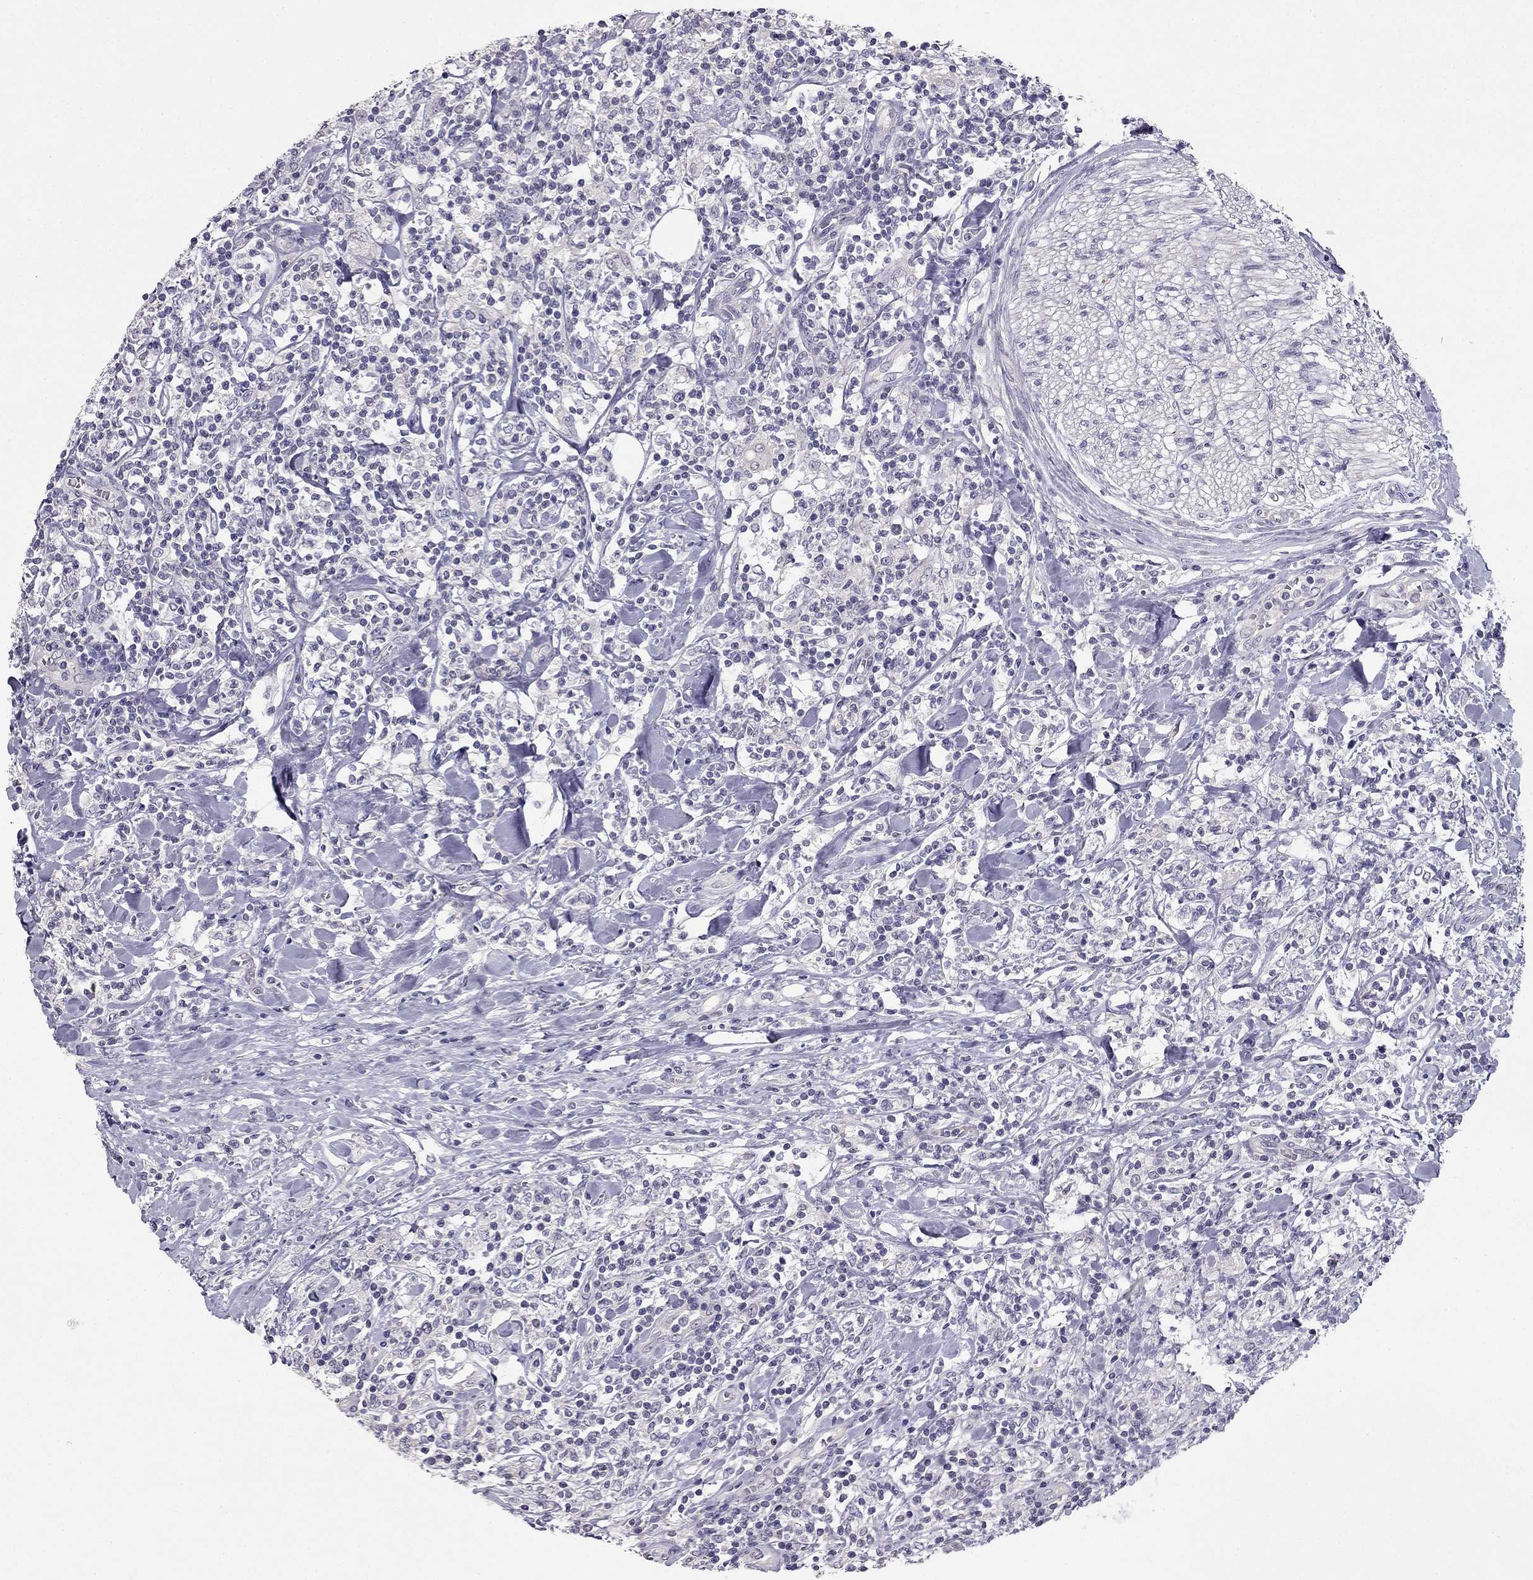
{"staining": {"intensity": "negative", "quantity": "none", "location": "none"}, "tissue": "lymphoma", "cell_type": "Tumor cells", "image_type": "cancer", "snomed": [{"axis": "morphology", "description": "Malignant lymphoma, non-Hodgkin's type, High grade"}, {"axis": "topography", "description": "Lymph node"}], "caption": "Malignant lymphoma, non-Hodgkin's type (high-grade) stained for a protein using immunohistochemistry demonstrates no staining tumor cells.", "gene": "HSFX1", "patient": {"sex": "female", "age": 84}}